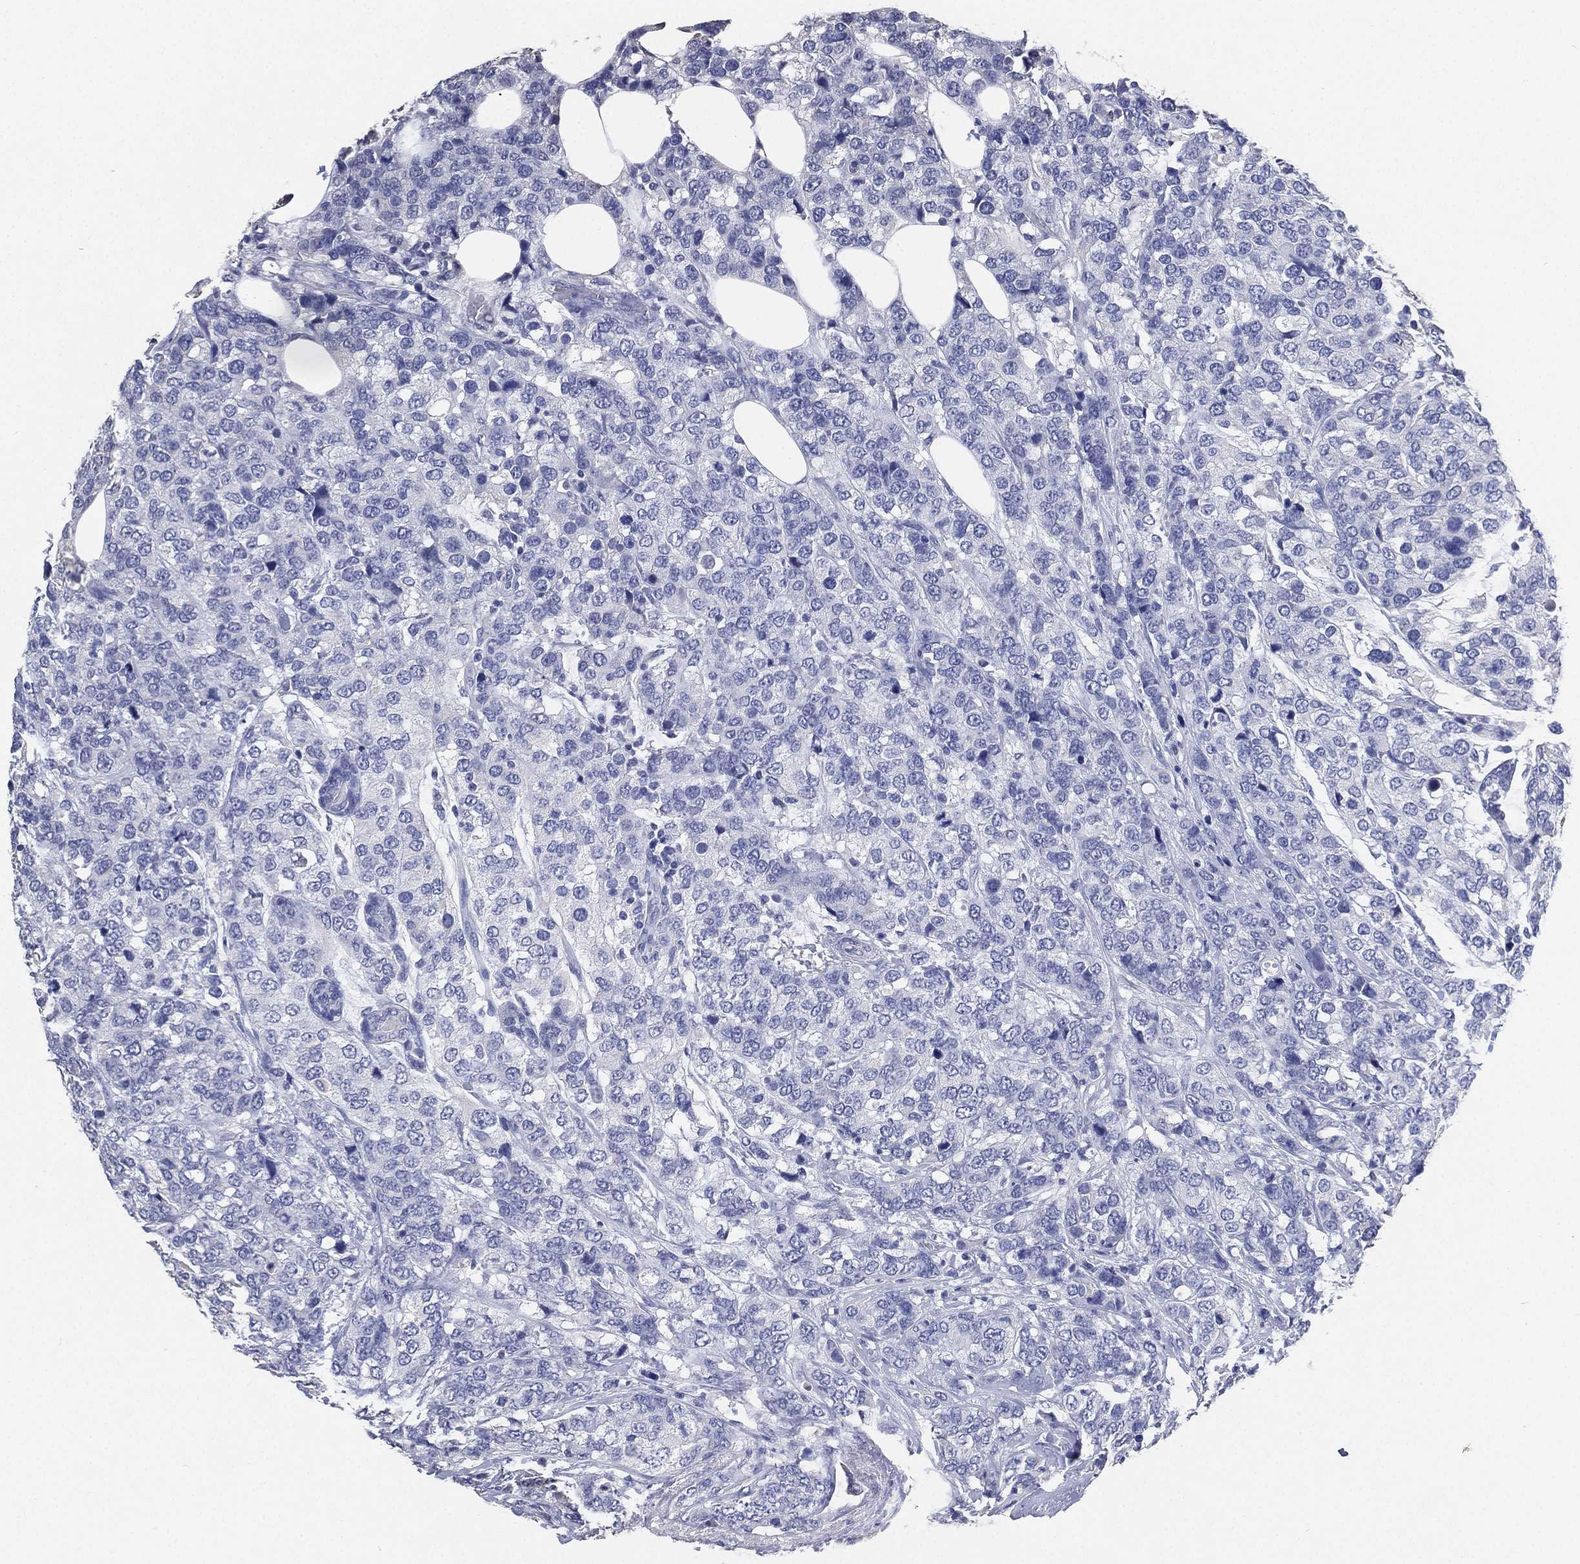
{"staining": {"intensity": "negative", "quantity": "none", "location": "none"}, "tissue": "breast cancer", "cell_type": "Tumor cells", "image_type": "cancer", "snomed": [{"axis": "morphology", "description": "Lobular carcinoma"}, {"axis": "topography", "description": "Breast"}], "caption": "High magnification brightfield microscopy of breast lobular carcinoma stained with DAB (brown) and counterstained with hematoxylin (blue): tumor cells show no significant staining. (DAB (3,3'-diaminobenzidine) immunohistochemistry visualized using brightfield microscopy, high magnification).", "gene": "IYD", "patient": {"sex": "female", "age": 59}}